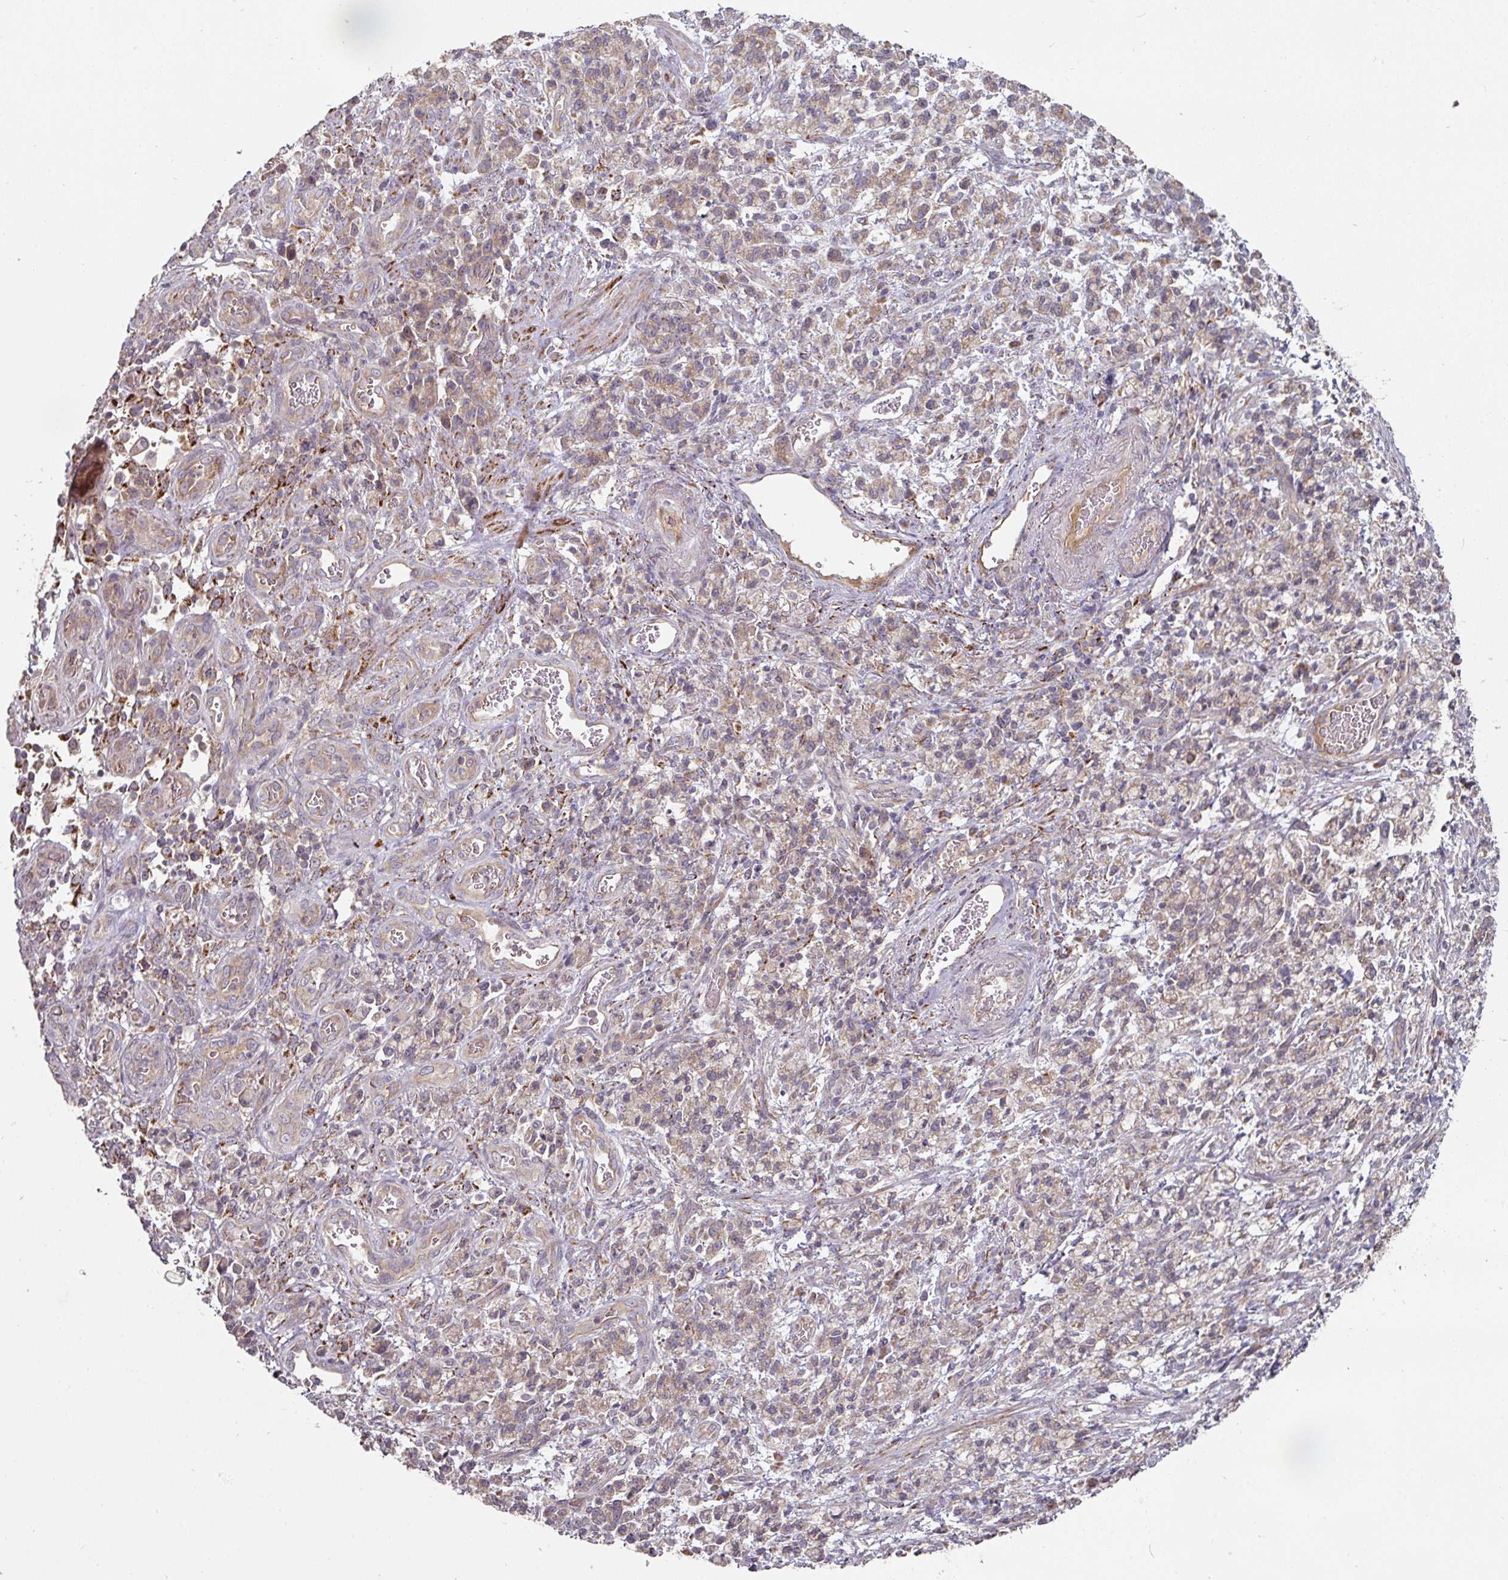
{"staining": {"intensity": "weak", "quantity": ">75%", "location": "cytoplasmic/membranous"}, "tissue": "stomach cancer", "cell_type": "Tumor cells", "image_type": "cancer", "snomed": [{"axis": "morphology", "description": "Adenocarcinoma, NOS"}, {"axis": "topography", "description": "Stomach"}], "caption": "Protein staining of stomach cancer tissue reveals weak cytoplasmic/membranous expression in about >75% of tumor cells. (DAB (3,3'-diaminobenzidine) IHC with brightfield microscopy, high magnification).", "gene": "DNAJC7", "patient": {"sex": "male", "age": 77}}